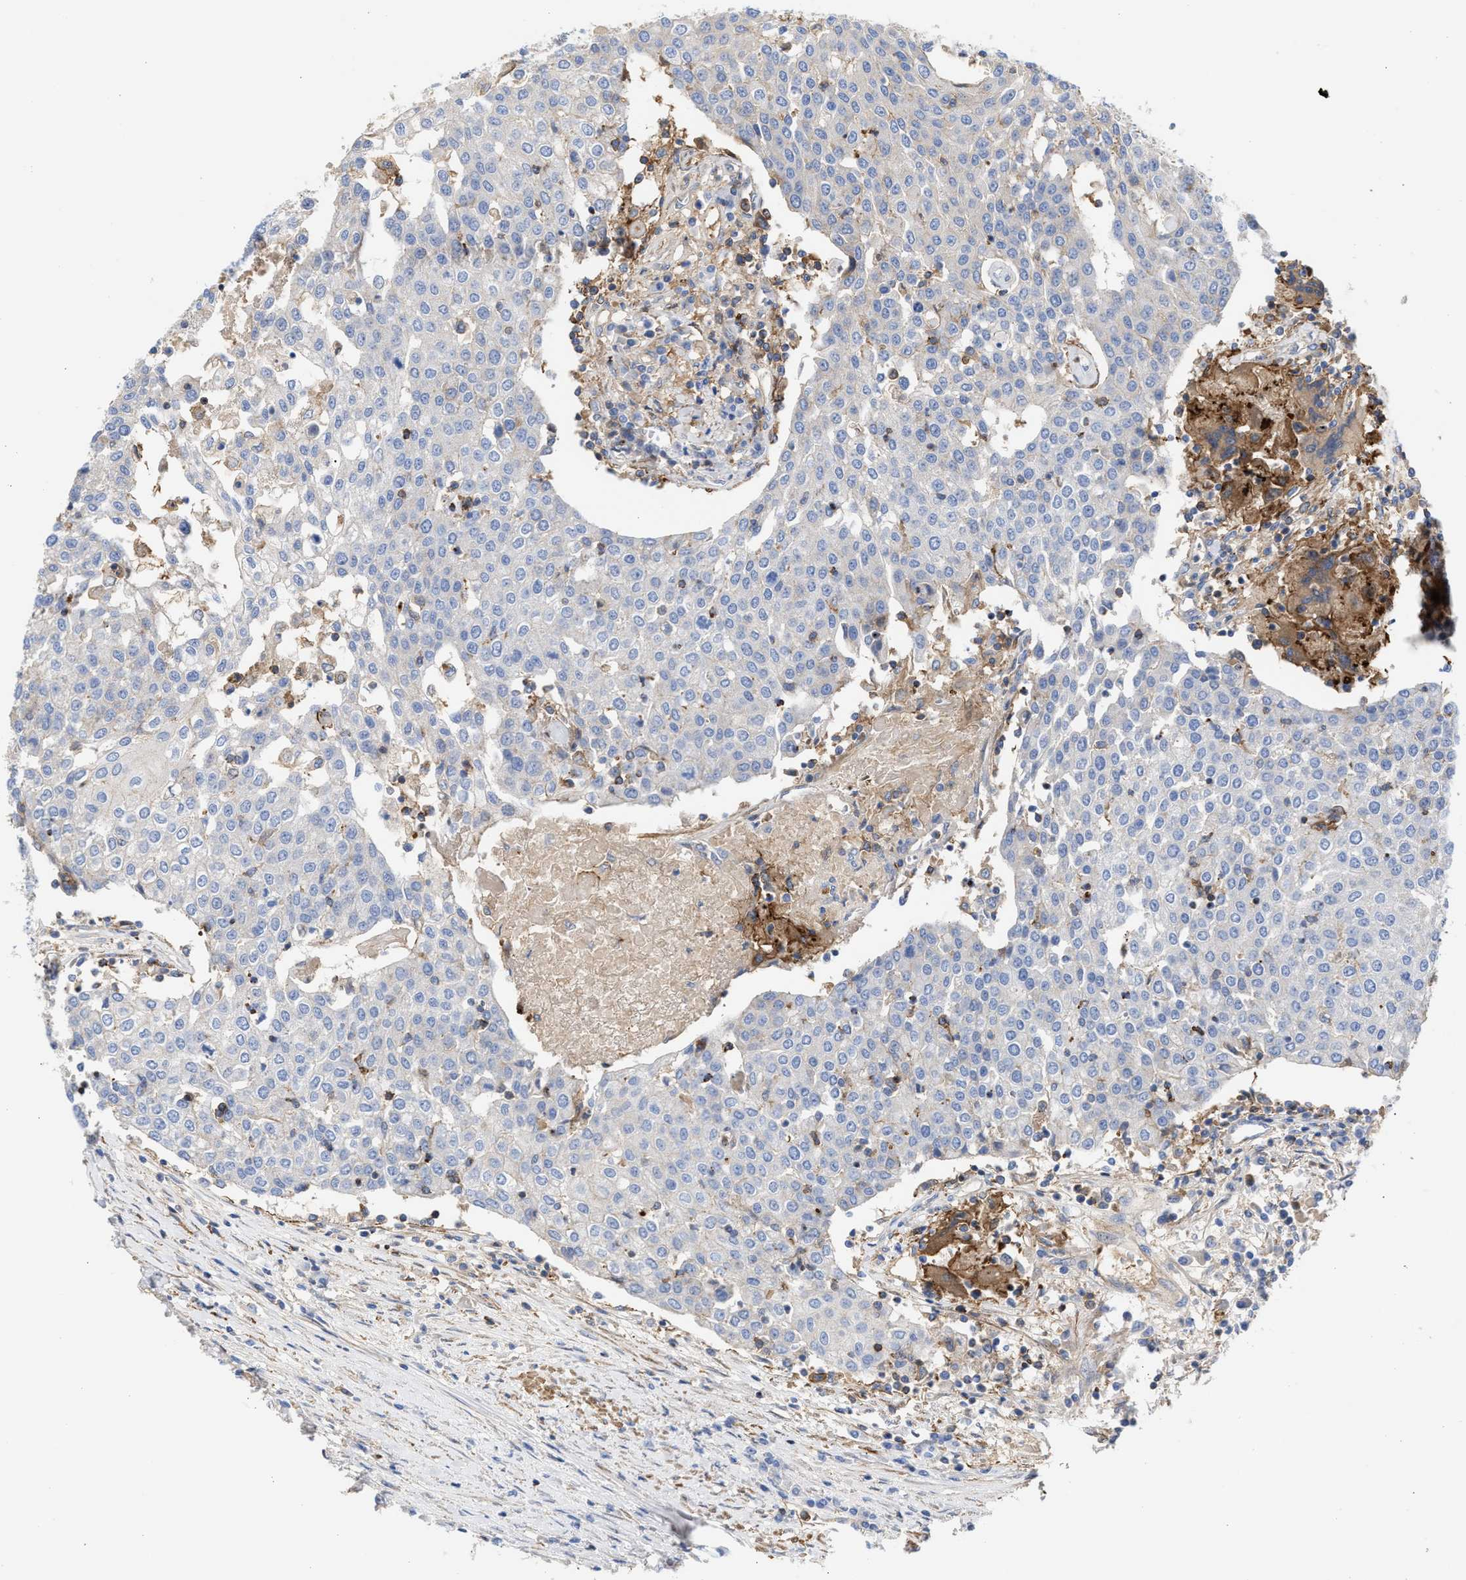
{"staining": {"intensity": "negative", "quantity": "none", "location": "none"}, "tissue": "urothelial cancer", "cell_type": "Tumor cells", "image_type": "cancer", "snomed": [{"axis": "morphology", "description": "Urothelial carcinoma, High grade"}, {"axis": "topography", "description": "Urinary bladder"}], "caption": "This is an IHC photomicrograph of high-grade urothelial carcinoma. There is no expression in tumor cells.", "gene": "HS3ST5", "patient": {"sex": "female", "age": 85}}